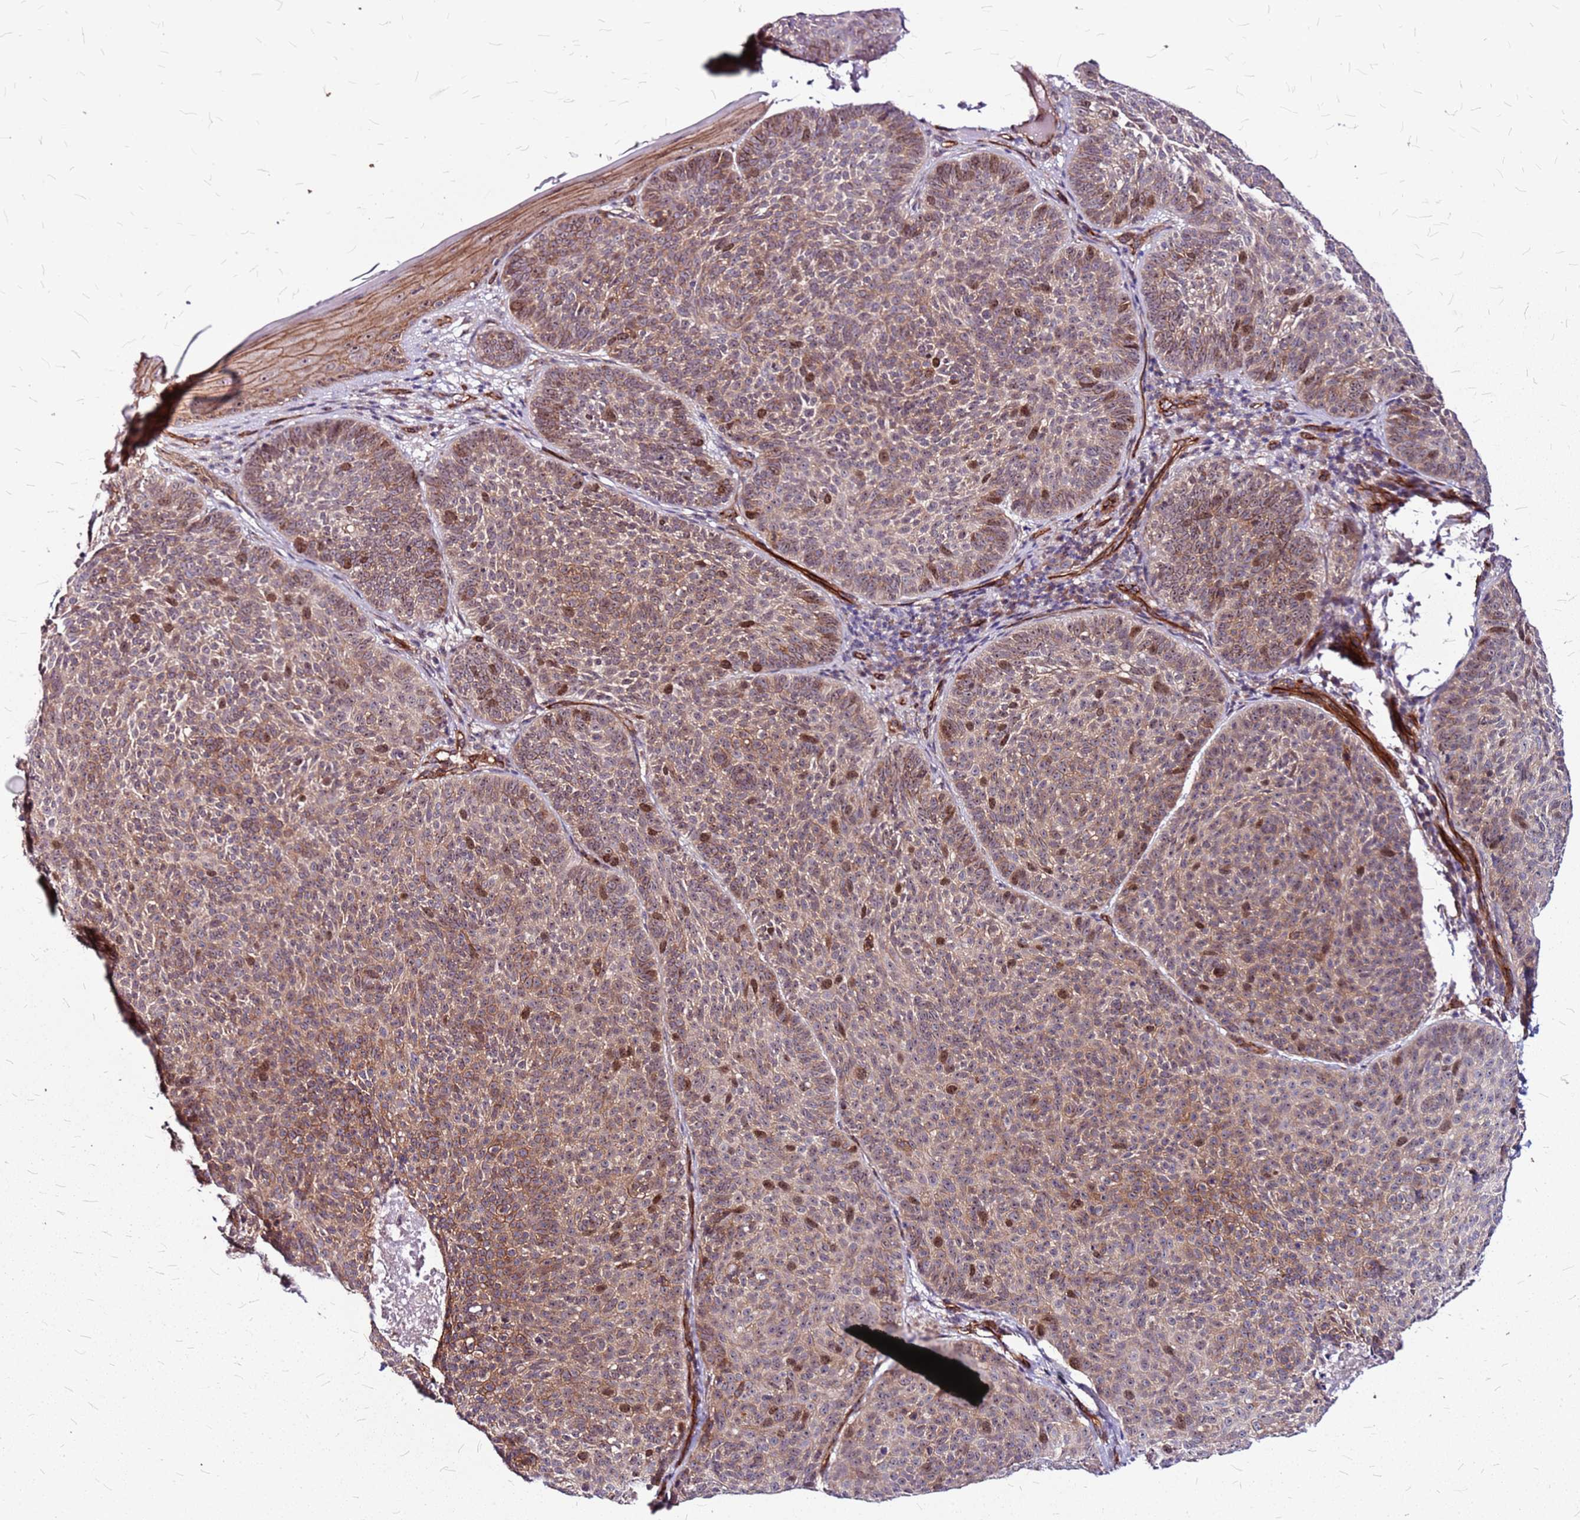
{"staining": {"intensity": "moderate", "quantity": ">75%", "location": "cytoplasmic/membranous,nuclear"}, "tissue": "skin cancer", "cell_type": "Tumor cells", "image_type": "cancer", "snomed": [{"axis": "morphology", "description": "Basal cell carcinoma"}, {"axis": "topography", "description": "Skin"}], "caption": "A brown stain highlights moderate cytoplasmic/membranous and nuclear staining of a protein in human skin cancer tumor cells.", "gene": "TOPAZ1", "patient": {"sex": "male", "age": 85}}